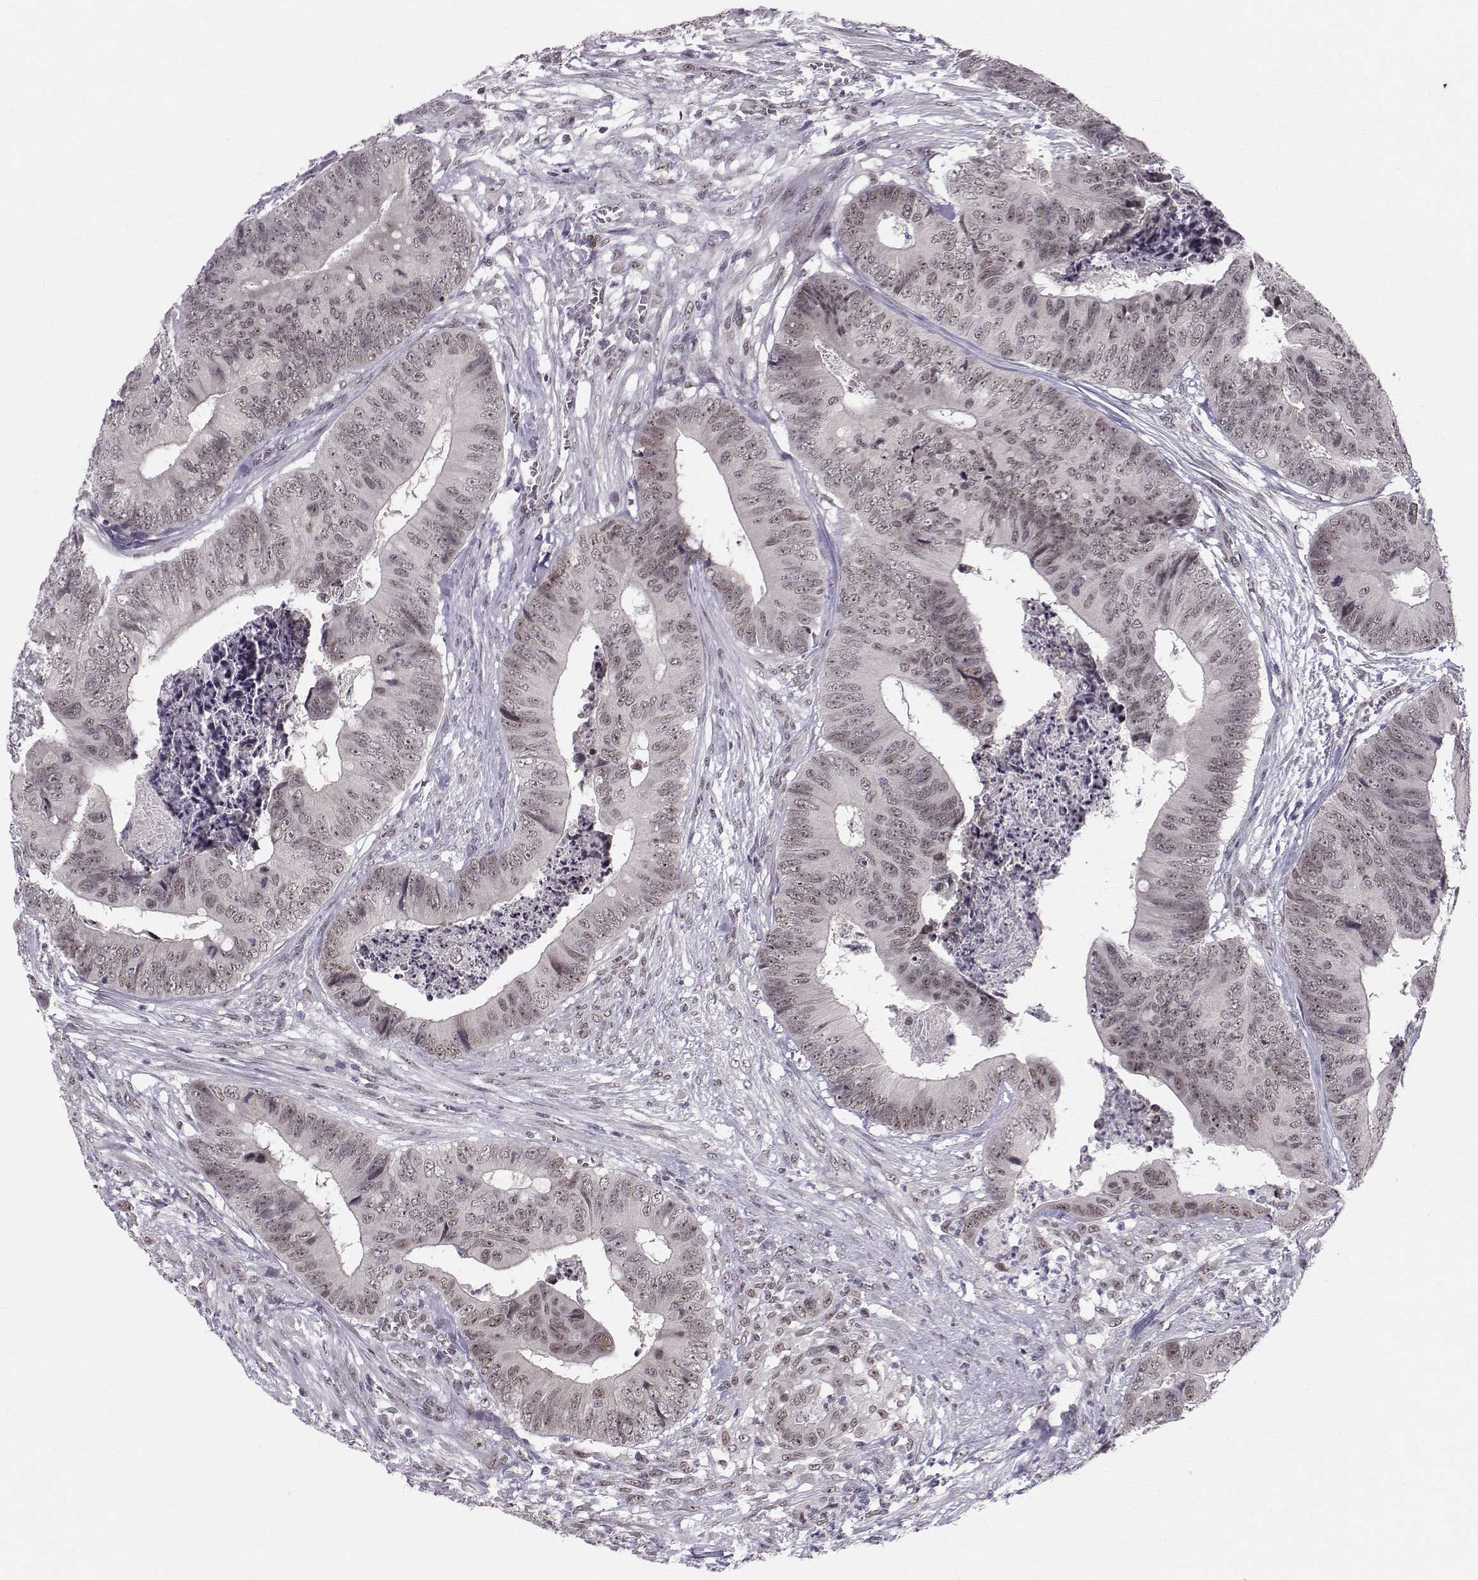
{"staining": {"intensity": "weak", "quantity": "25%-75%", "location": "nuclear"}, "tissue": "colorectal cancer", "cell_type": "Tumor cells", "image_type": "cancer", "snomed": [{"axis": "morphology", "description": "Adenocarcinoma, NOS"}, {"axis": "topography", "description": "Colon"}], "caption": "Tumor cells reveal low levels of weak nuclear positivity in about 25%-75% of cells in adenocarcinoma (colorectal). The protein is stained brown, and the nuclei are stained in blue (DAB (3,3'-diaminobenzidine) IHC with brightfield microscopy, high magnification).", "gene": "RPP38", "patient": {"sex": "male", "age": 84}}